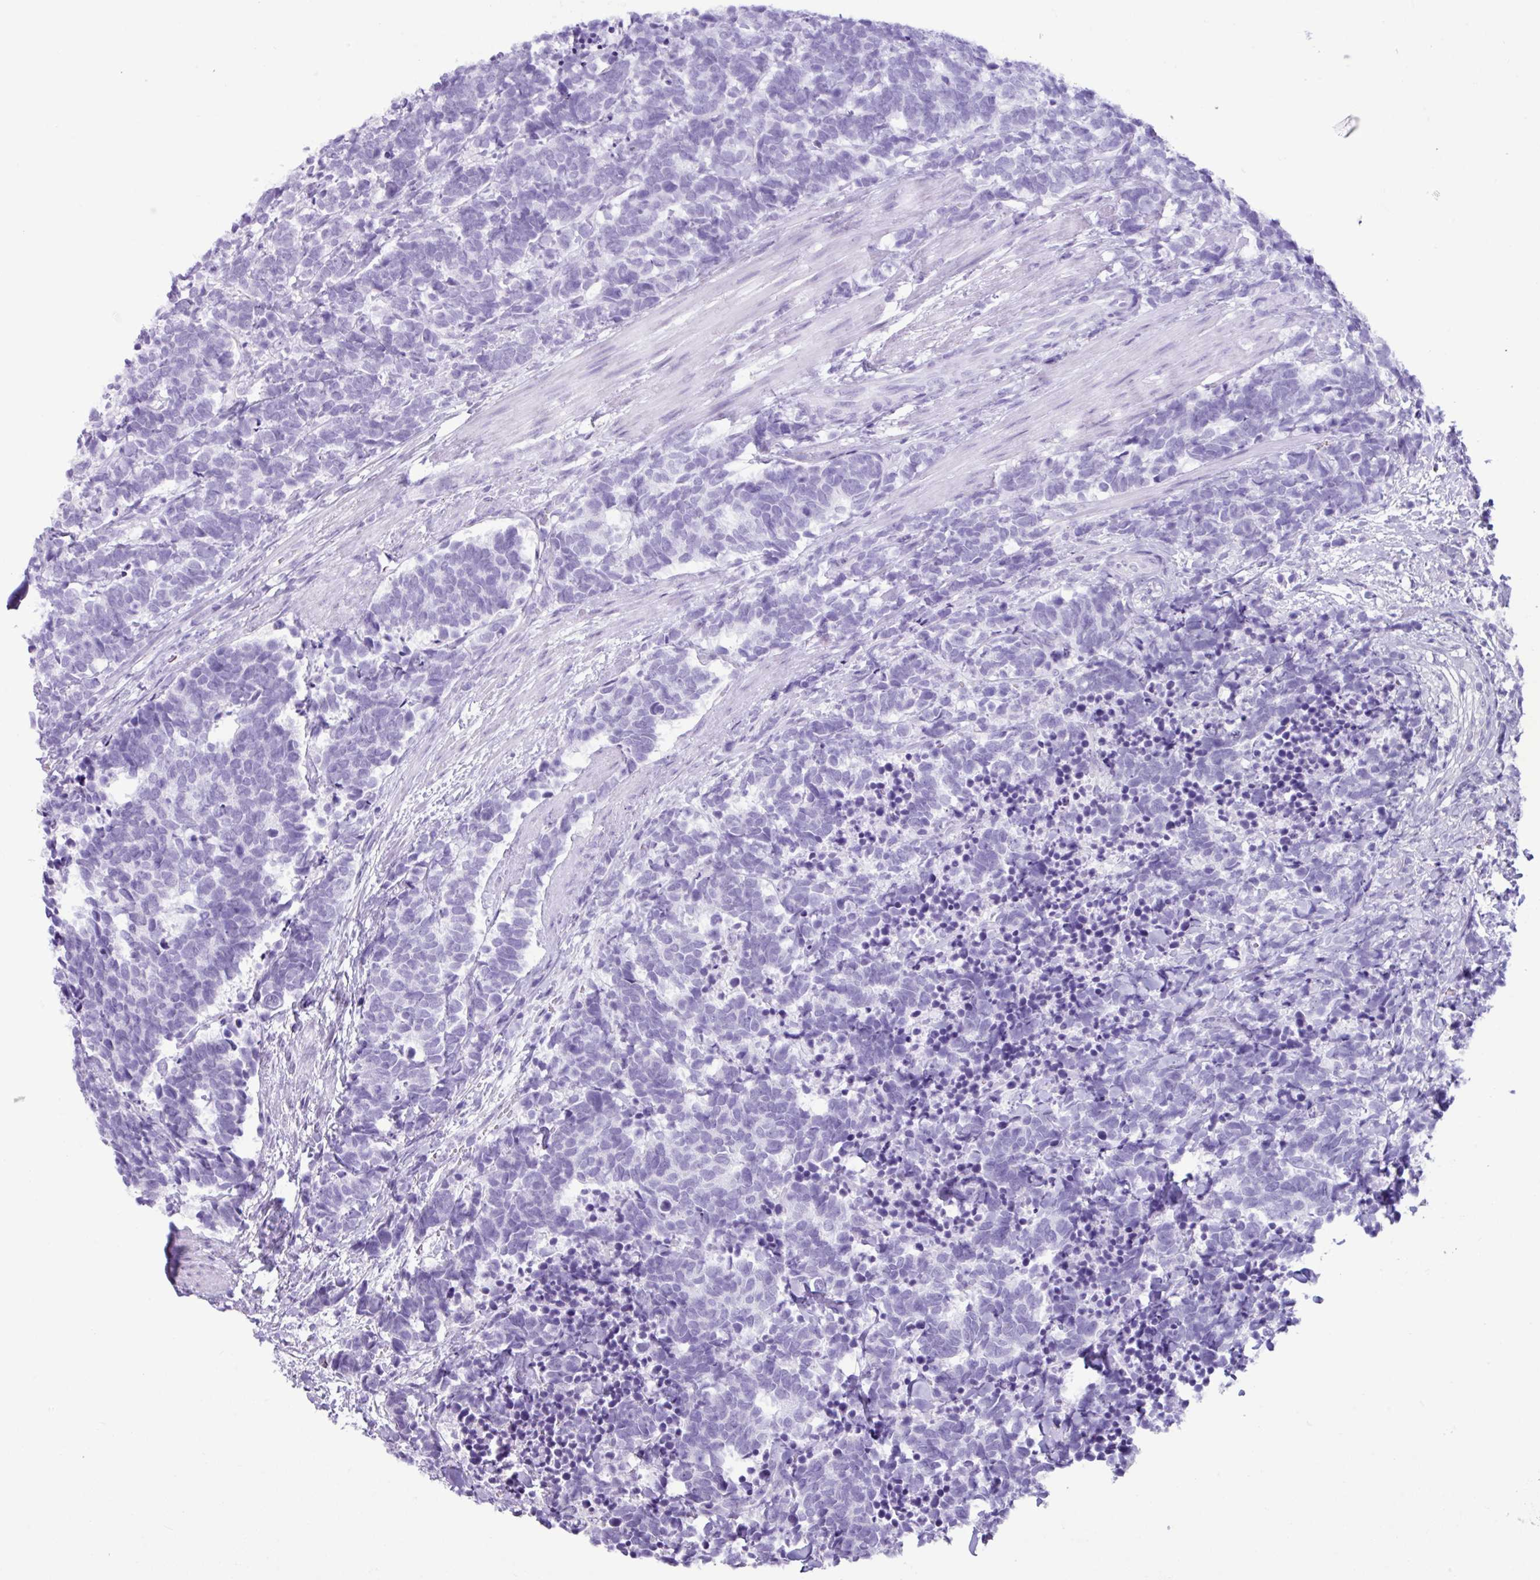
{"staining": {"intensity": "negative", "quantity": "none", "location": "none"}, "tissue": "carcinoid", "cell_type": "Tumor cells", "image_type": "cancer", "snomed": [{"axis": "morphology", "description": "Carcinoma, NOS"}, {"axis": "morphology", "description": "Carcinoid, malignant, NOS"}, {"axis": "topography", "description": "Prostate"}], "caption": "High power microscopy histopathology image of an IHC image of carcinoma, revealing no significant staining in tumor cells. Brightfield microscopy of immunohistochemistry (IHC) stained with DAB (3,3'-diaminobenzidine) (brown) and hematoxylin (blue), captured at high magnification.", "gene": "ZNF524", "patient": {"sex": "male", "age": 57}}